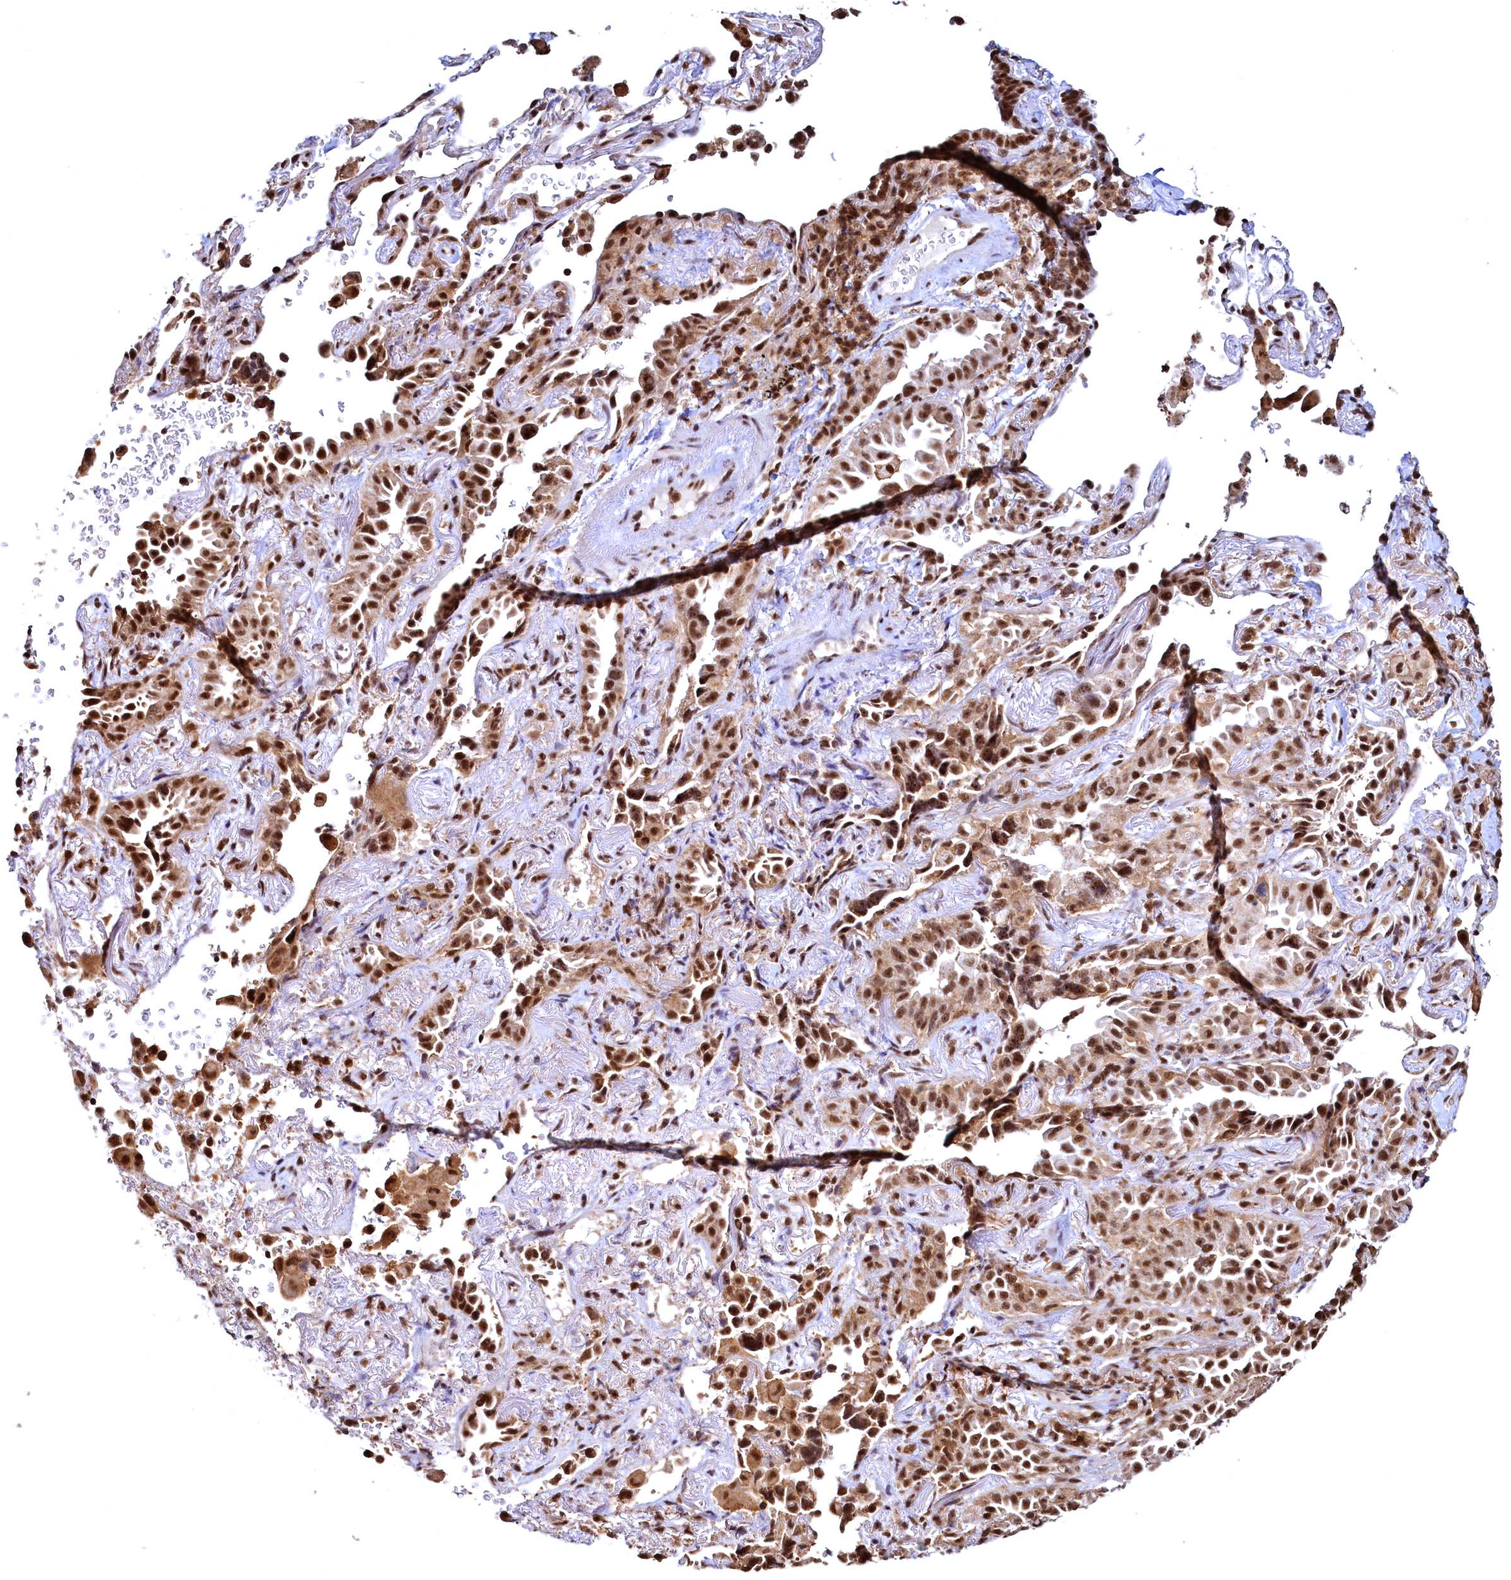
{"staining": {"intensity": "strong", "quantity": ">75%", "location": "nuclear"}, "tissue": "lung cancer", "cell_type": "Tumor cells", "image_type": "cancer", "snomed": [{"axis": "morphology", "description": "Adenocarcinoma, NOS"}, {"axis": "topography", "description": "Lung"}], "caption": "Lung cancer (adenocarcinoma) stained for a protein (brown) exhibits strong nuclear positive staining in about >75% of tumor cells.", "gene": "RSRC2", "patient": {"sex": "female", "age": 69}}